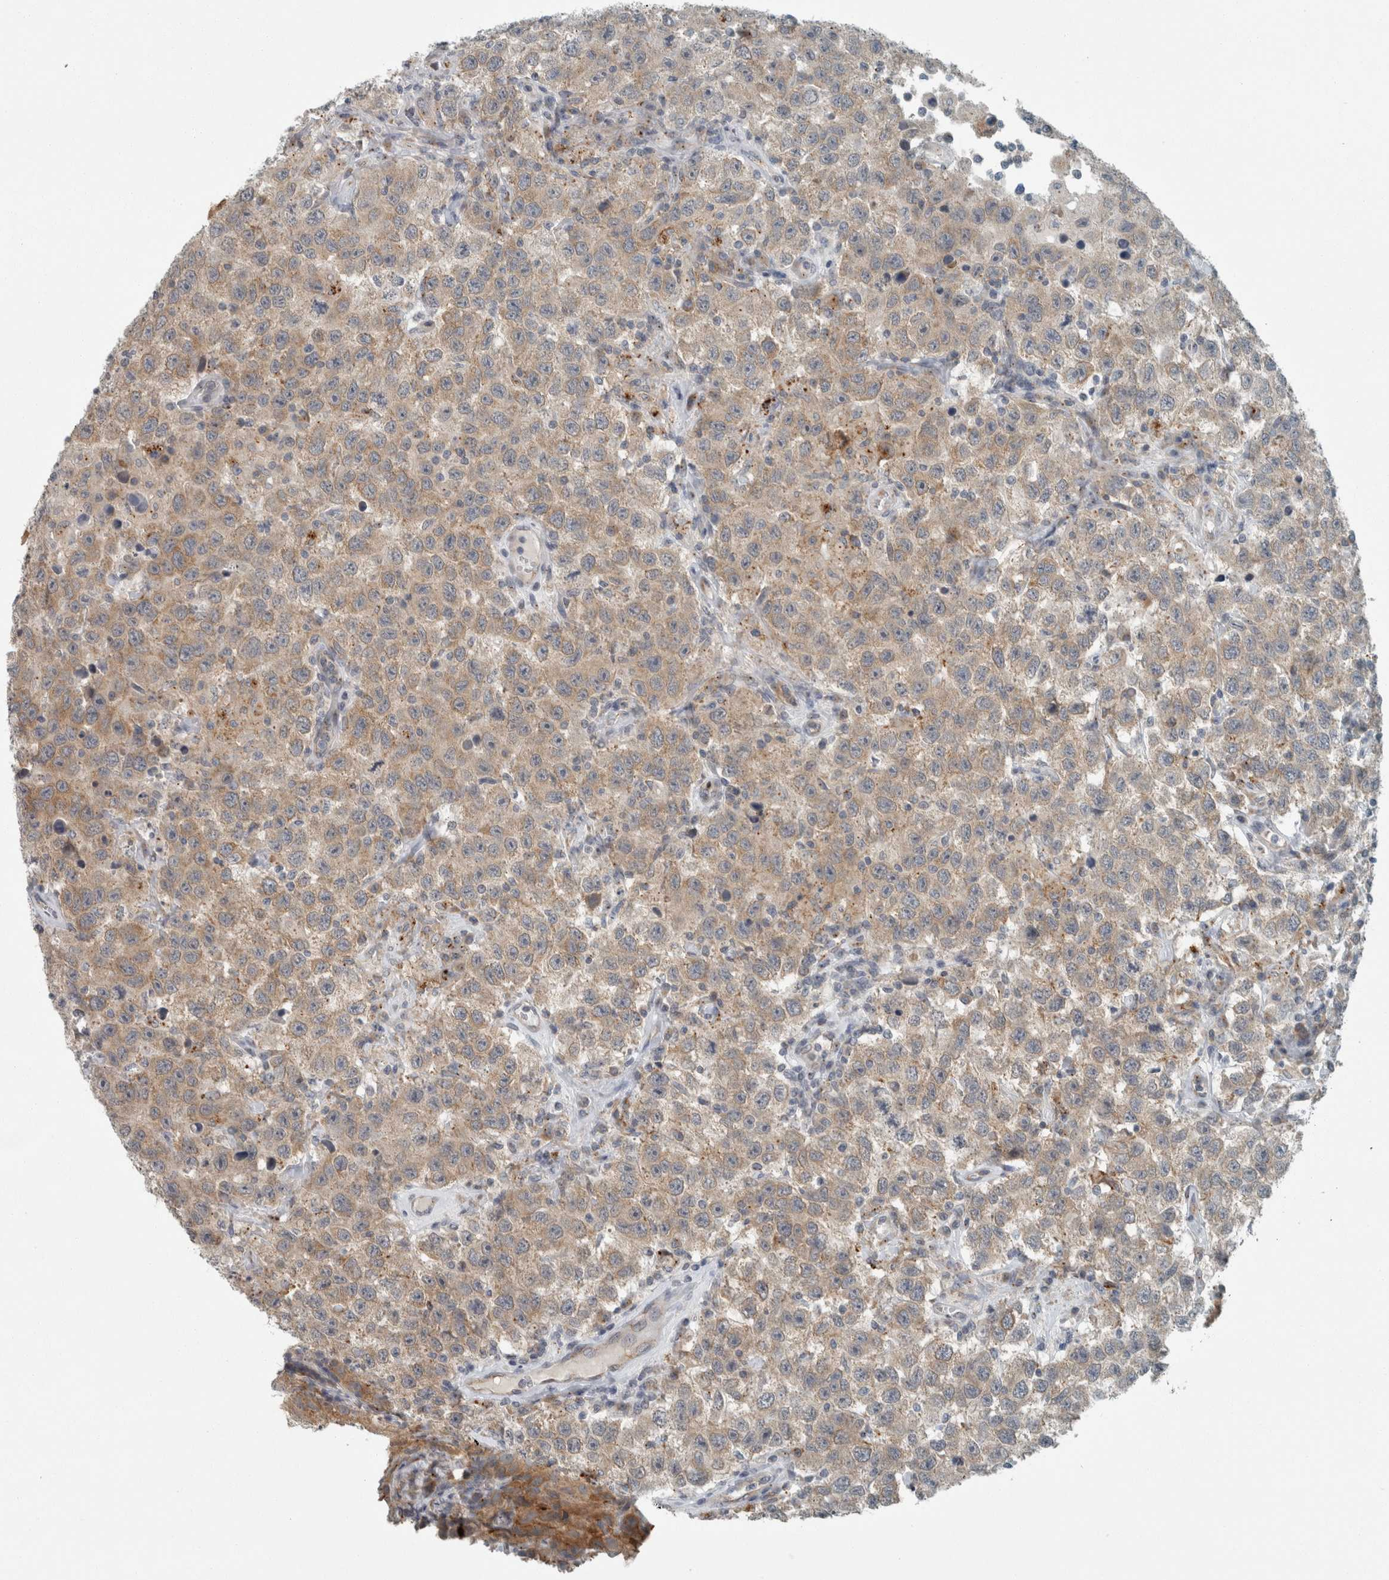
{"staining": {"intensity": "weak", "quantity": ">75%", "location": "cytoplasmic/membranous"}, "tissue": "testis cancer", "cell_type": "Tumor cells", "image_type": "cancer", "snomed": [{"axis": "morphology", "description": "Seminoma, NOS"}, {"axis": "topography", "description": "Testis"}], "caption": "Testis cancer (seminoma) stained with a brown dye demonstrates weak cytoplasmic/membranous positive positivity in approximately >75% of tumor cells.", "gene": "KIF1C", "patient": {"sex": "male", "age": 41}}